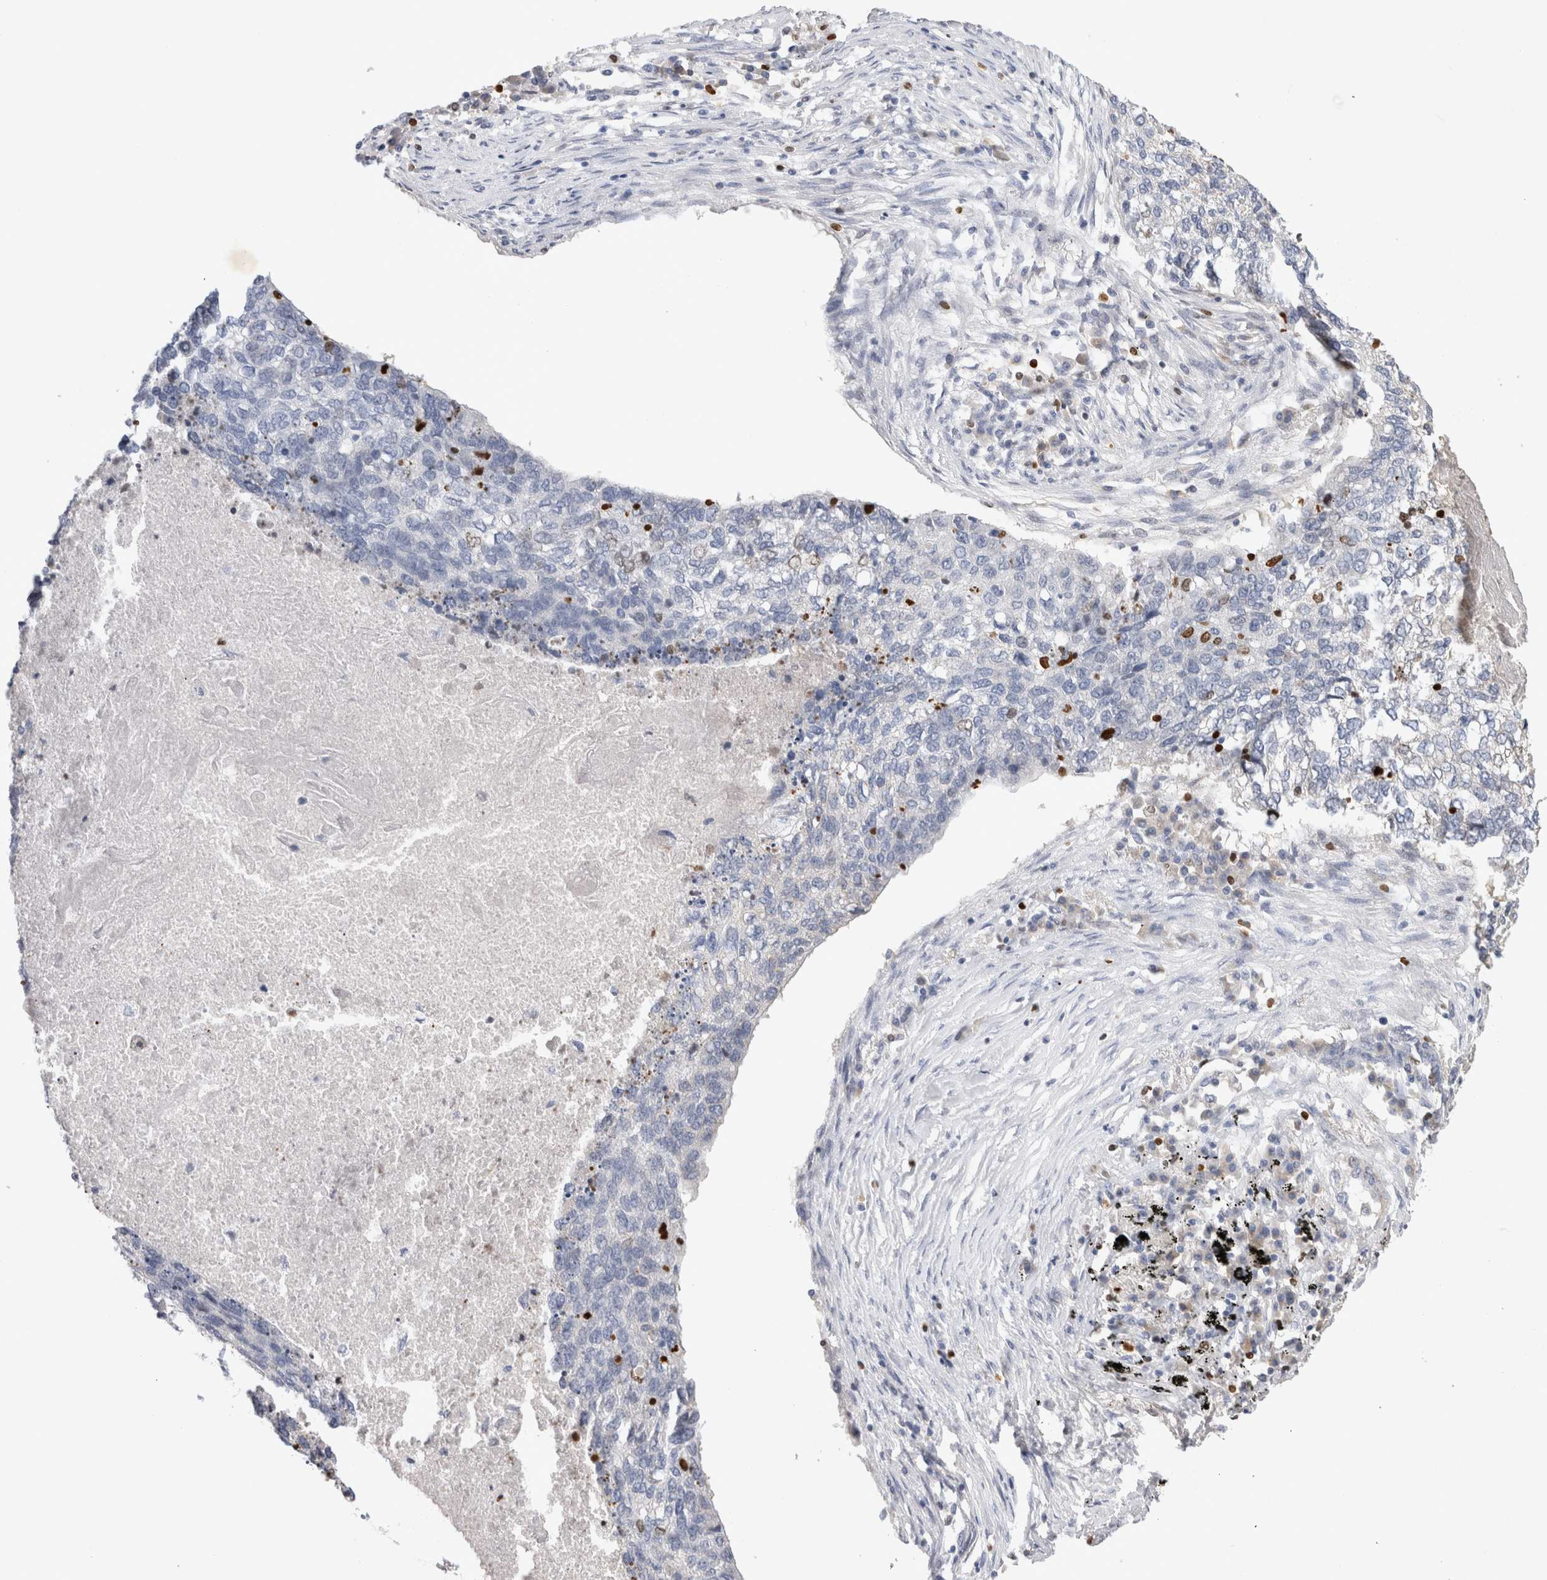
{"staining": {"intensity": "negative", "quantity": "none", "location": "none"}, "tissue": "lung cancer", "cell_type": "Tumor cells", "image_type": "cancer", "snomed": [{"axis": "morphology", "description": "Squamous cell carcinoma, NOS"}, {"axis": "topography", "description": "Lung"}], "caption": "Human lung cancer stained for a protein using IHC shows no positivity in tumor cells.", "gene": "GAS1", "patient": {"sex": "female", "age": 63}}